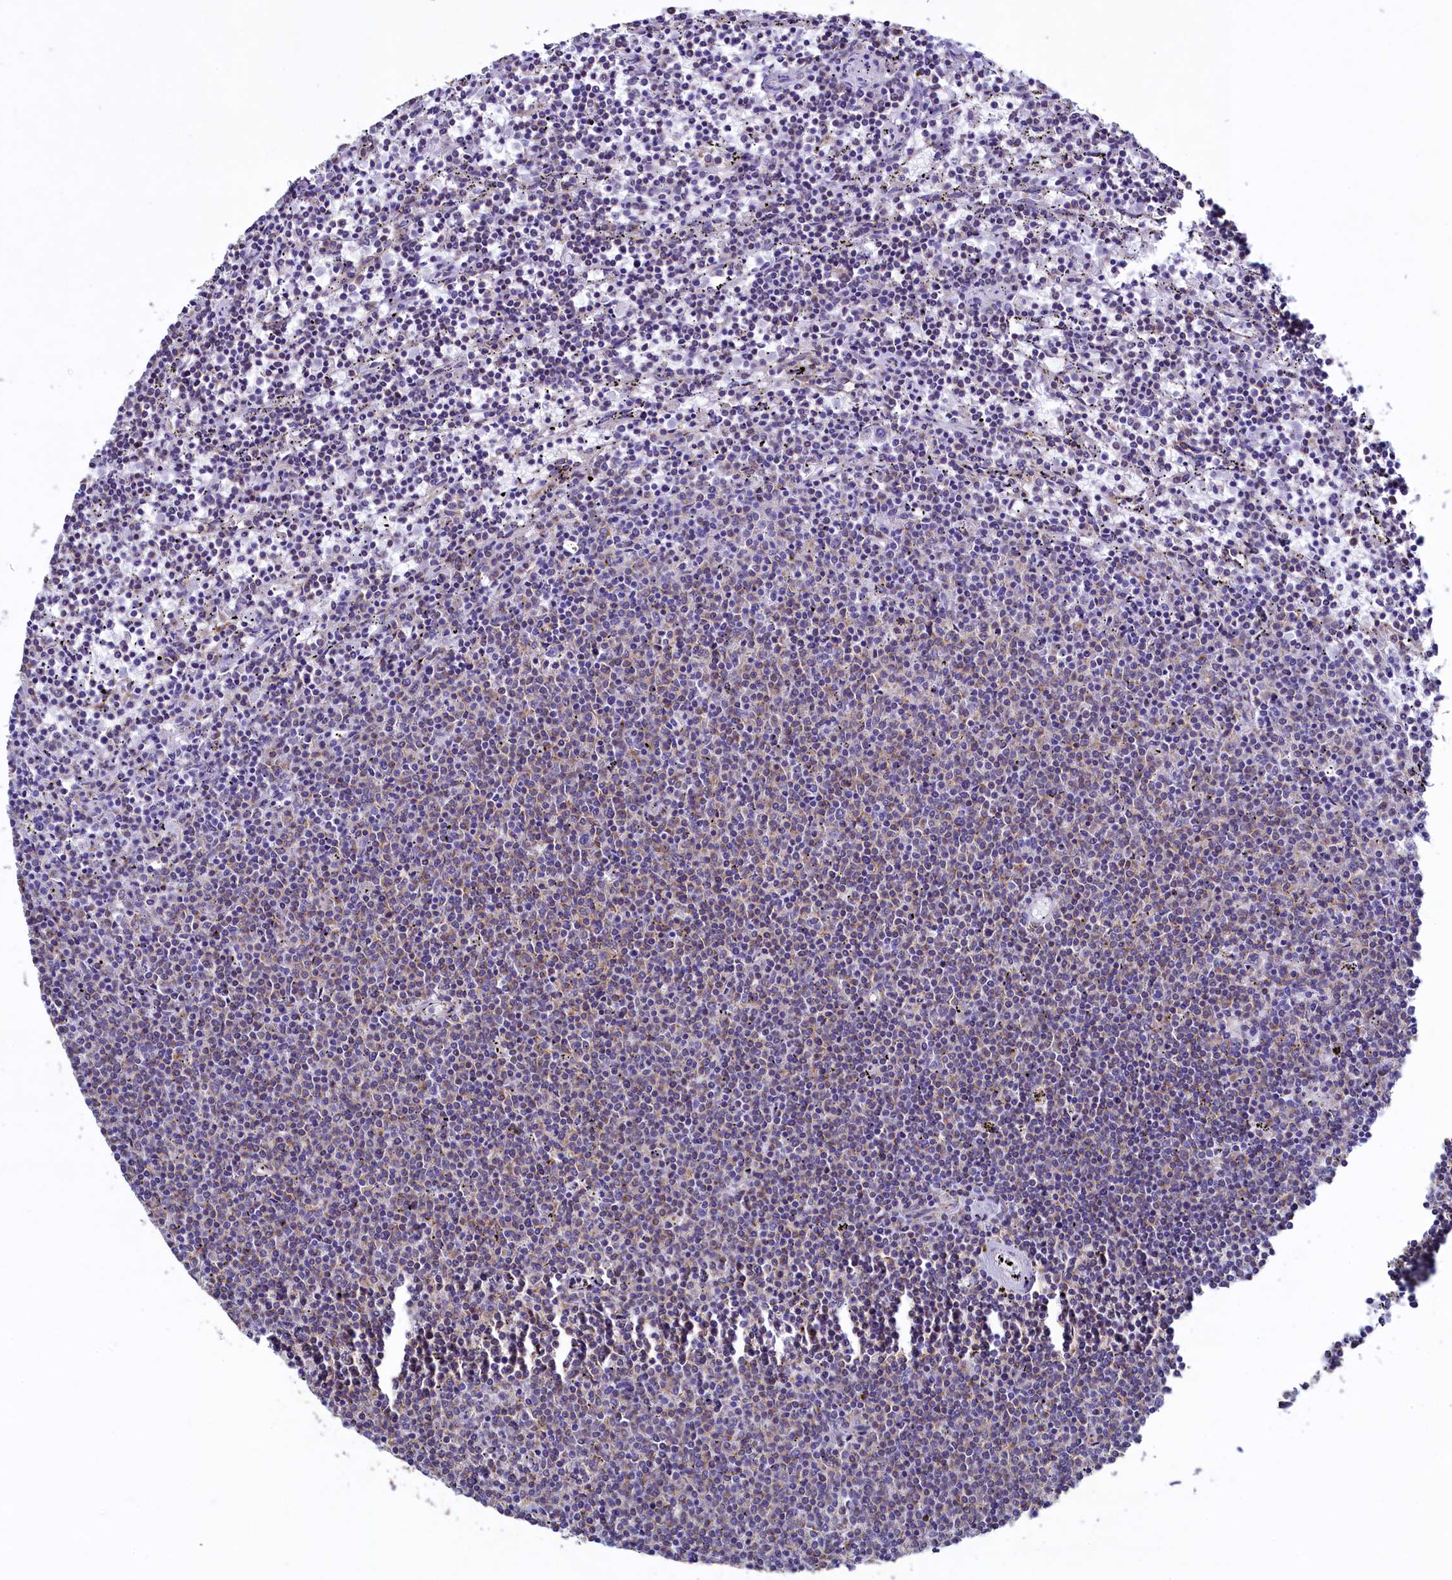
{"staining": {"intensity": "weak", "quantity": "<25%", "location": "cytoplasmic/membranous"}, "tissue": "lymphoma", "cell_type": "Tumor cells", "image_type": "cancer", "snomed": [{"axis": "morphology", "description": "Malignant lymphoma, non-Hodgkin's type, Low grade"}, {"axis": "topography", "description": "Spleen"}], "caption": "Protein analysis of low-grade malignant lymphoma, non-Hodgkin's type shows no significant expression in tumor cells.", "gene": "GPR21", "patient": {"sex": "female", "age": 50}}